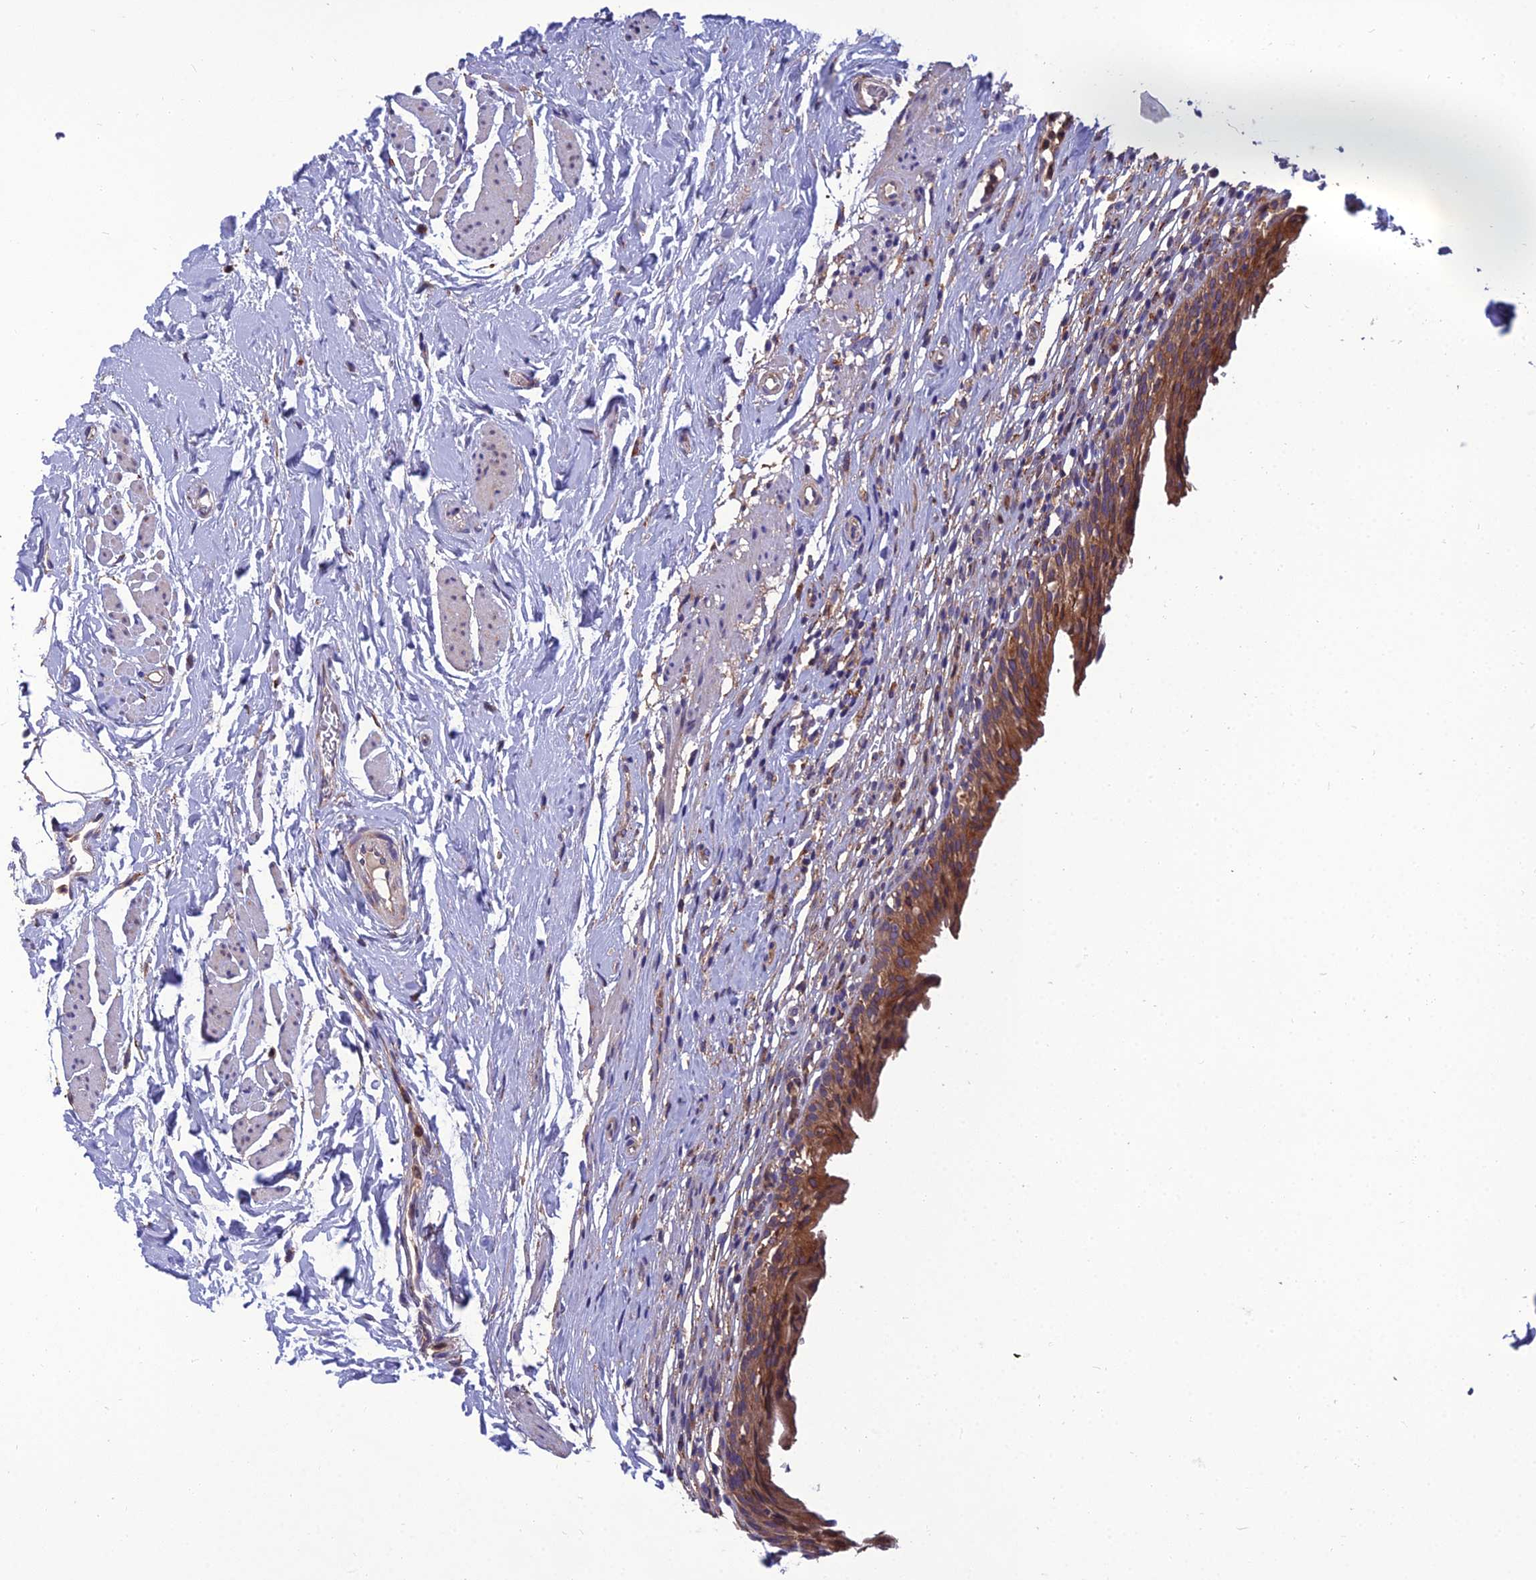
{"staining": {"intensity": "moderate", "quantity": ">75%", "location": "cytoplasmic/membranous"}, "tissue": "urinary bladder", "cell_type": "Urothelial cells", "image_type": "normal", "snomed": [{"axis": "morphology", "description": "Normal tissue, NOS"}, {"axis": "morphology", "description": "Inflammation, NOS"}, {"axis": "topography", "description": "Urinary bladder"}], "caption": "A micrograph of human urinary bladder stained for a protein demonstrates moderate cytoplasmic/membranous brown staining in urothelial cells.", "gene": "UMAD1", "patient": {"sex": "male", "age": 63}}